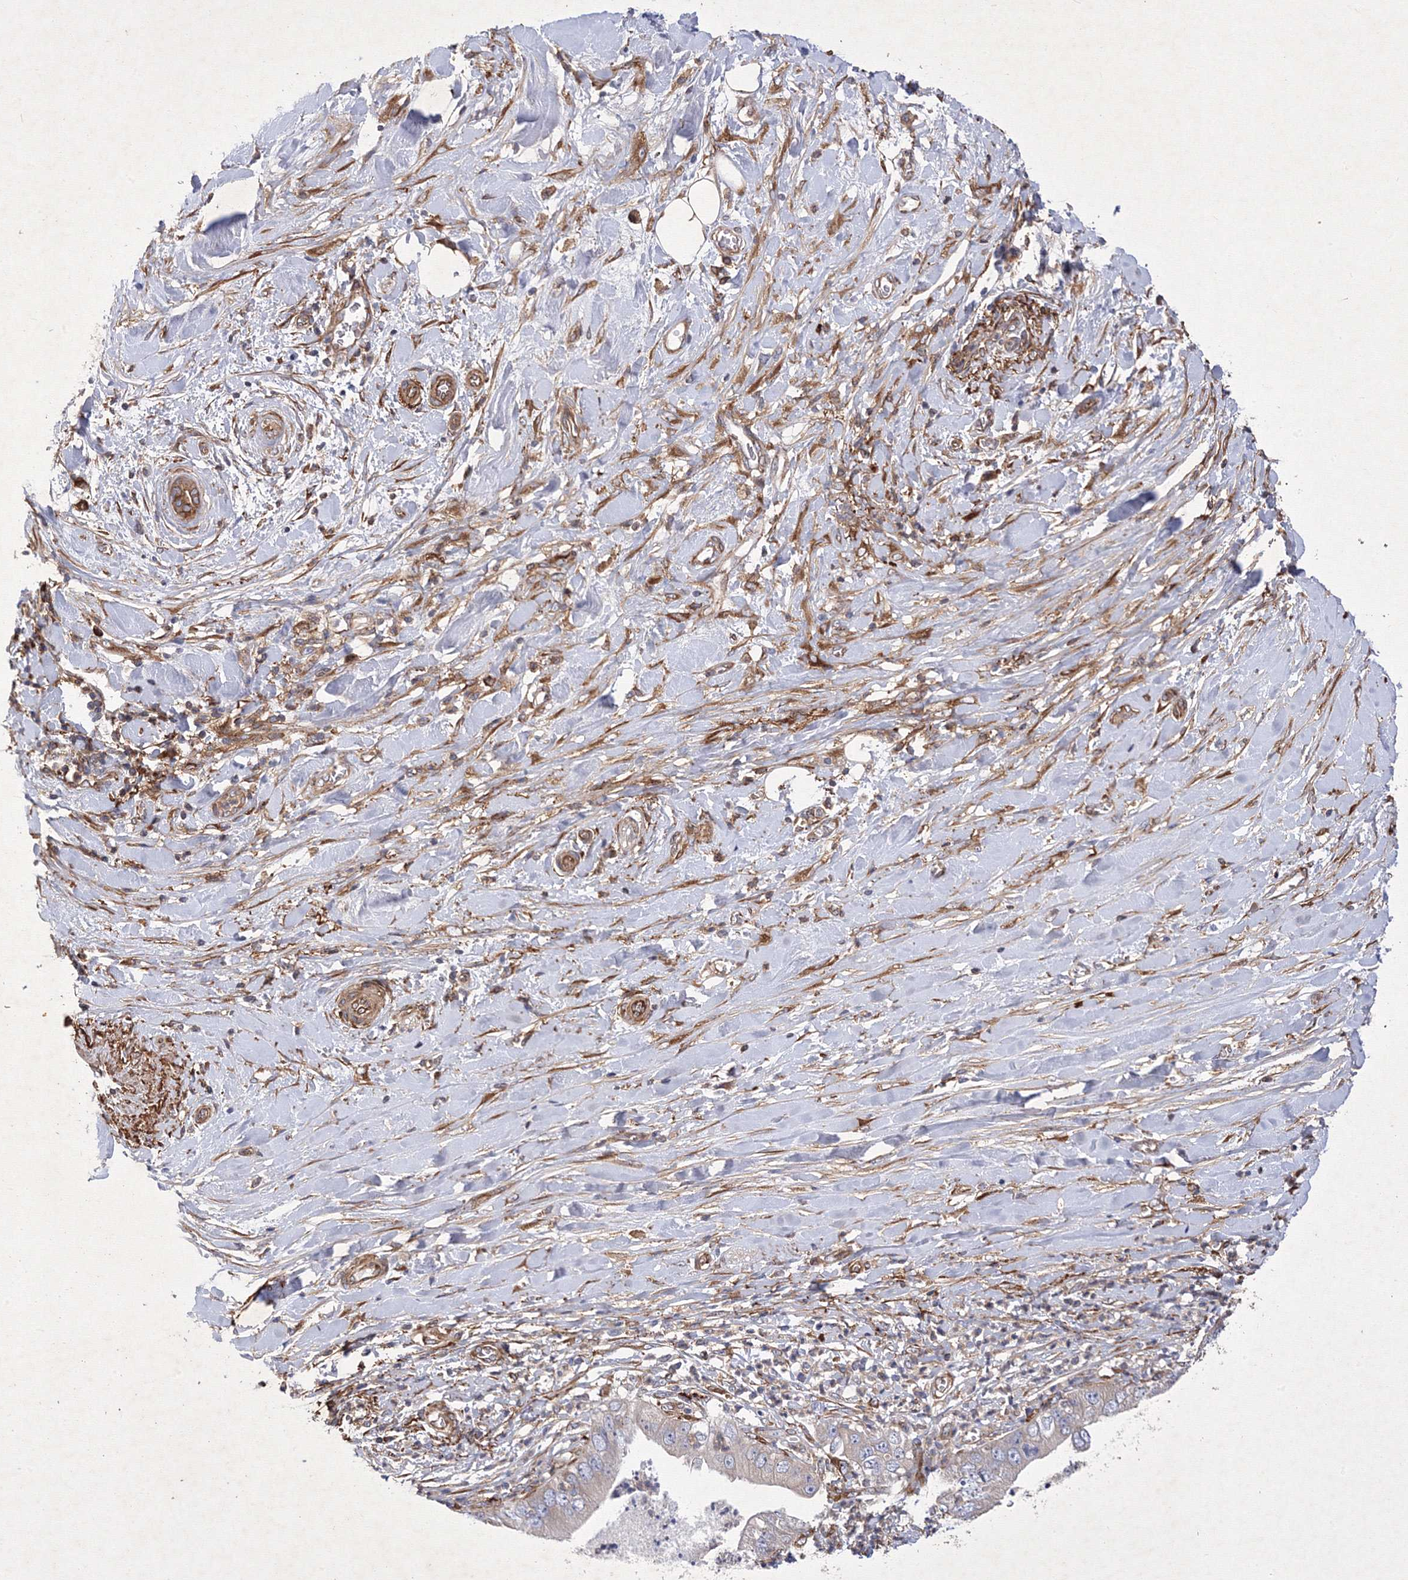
{"staining": {"intensity": "moderate", "quantity": "25%-75%", "location": "cytoplasmic/membranous"}, "tissue": "pancreatic cancer", "cell_type": "Tumor cells", "image_type": "cancer", "snomed": [{"axis": "morphology", "description": "Adenocarcinoma, NOS"}, {"axis": "topography", "description": "Pancreas"}], "caption": "Pancreatic adenocarcinoma tissue shows moderate cytoplasmic/membranous positivity in about 25%-75% of tumor cells", "gene": "SNX18", "patient": {"sex": "female", "age": 78}}